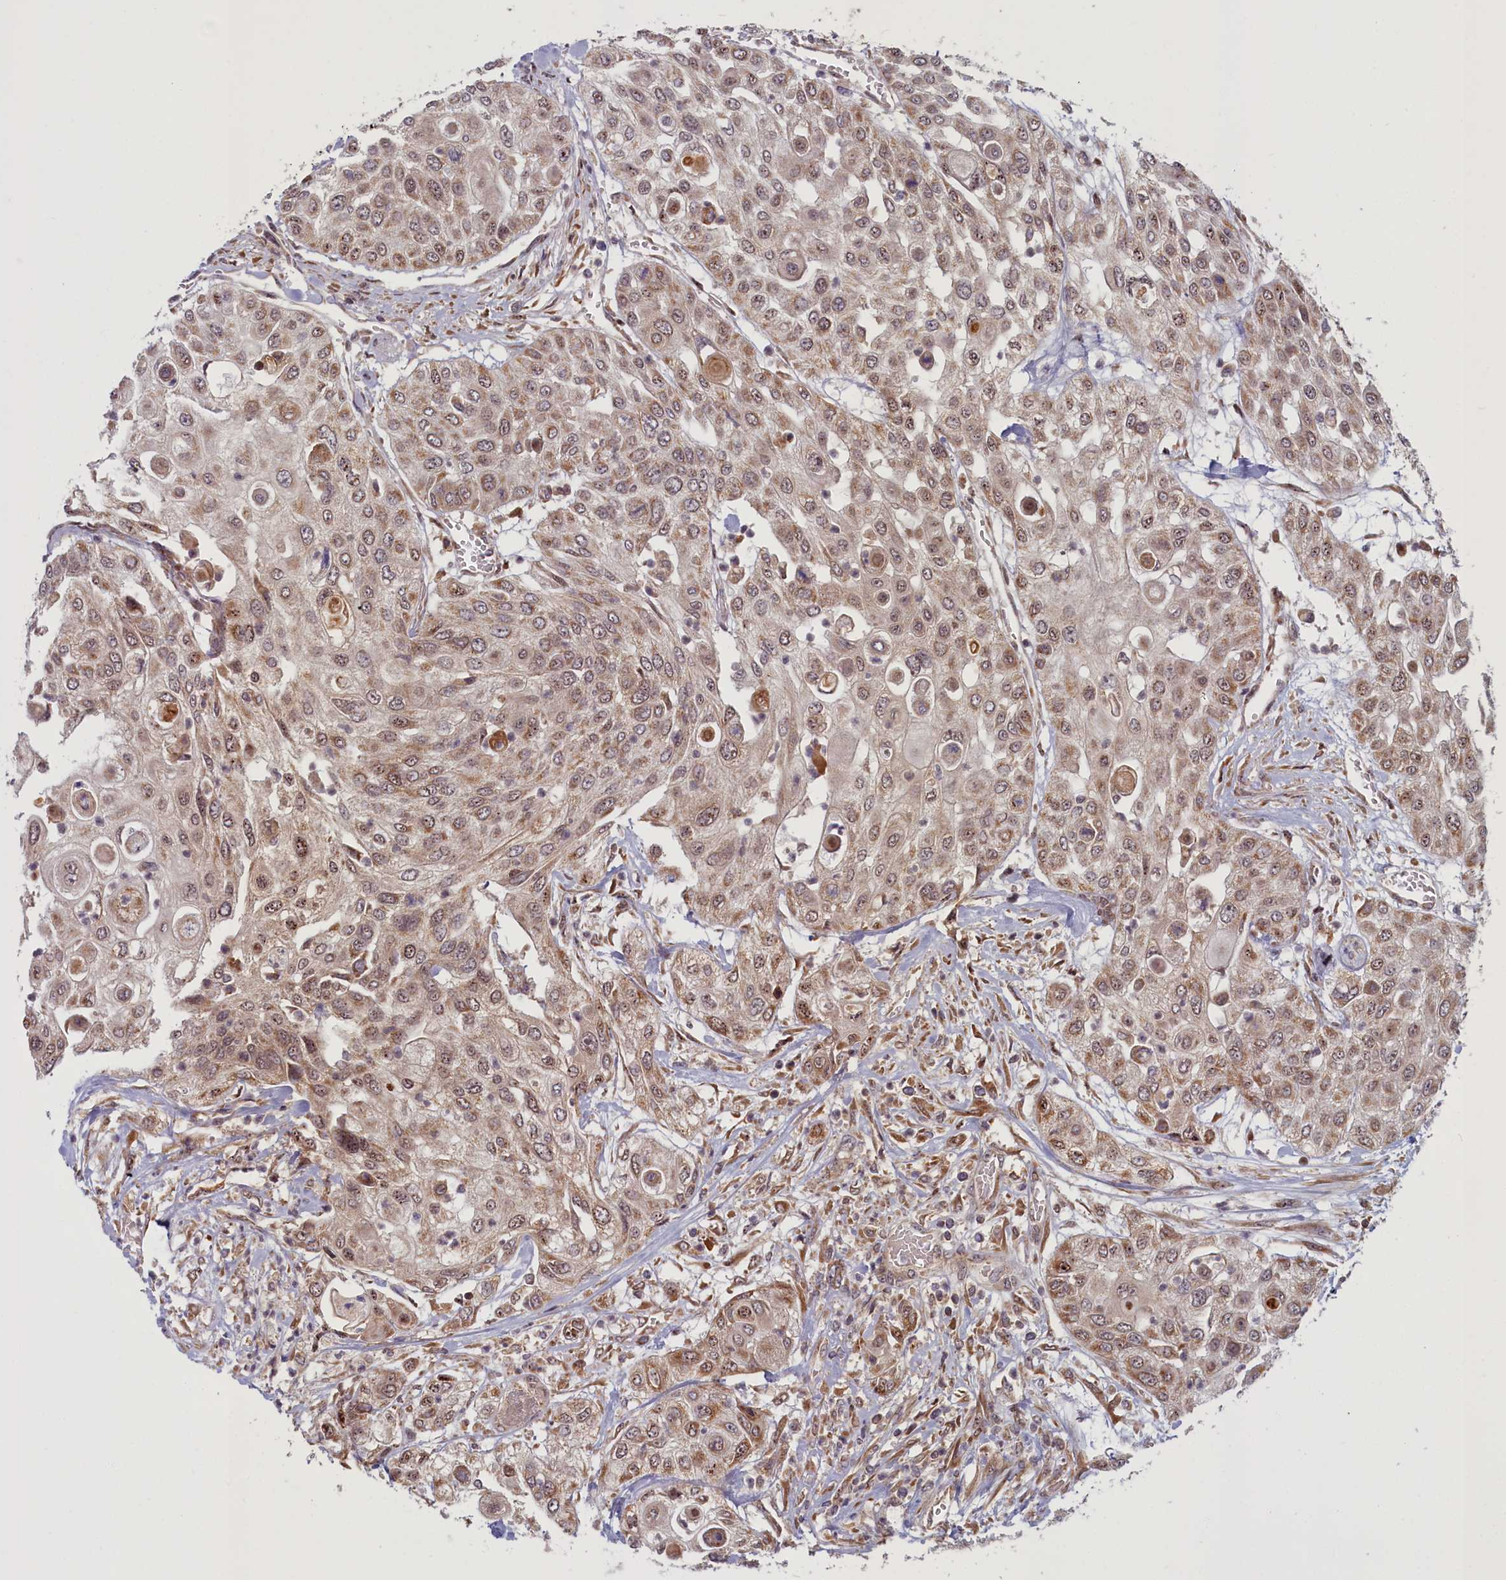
{"staining": {"intensity": "weak", "quantity": ">75%", "location": "cytoplasmic/membranous,nuclear"}, "tissue": "urothelial cancer", "cell_type": "Tumor cells", "image_type": "cancer", "snomed": [{"axis": "morphology", "description": "Urothelial carcinoma, High grade"}, {"axis": "topography", "description": "Urinary bladder"}], "caption": "Tumor cells show low levels of weak cytoplasmic/membranous and nuclear expression in about >75% of cells in human urothelial cancer. The staining was performed using DAB (3,3'-diaminobenzidine) to visualize the protein expression in brown, while the nuclei were stained in blue with hematoxylin (Magnification: 20x).", "gene": "PLA2G10", "patient": {"sex": "female", "age": 79}}